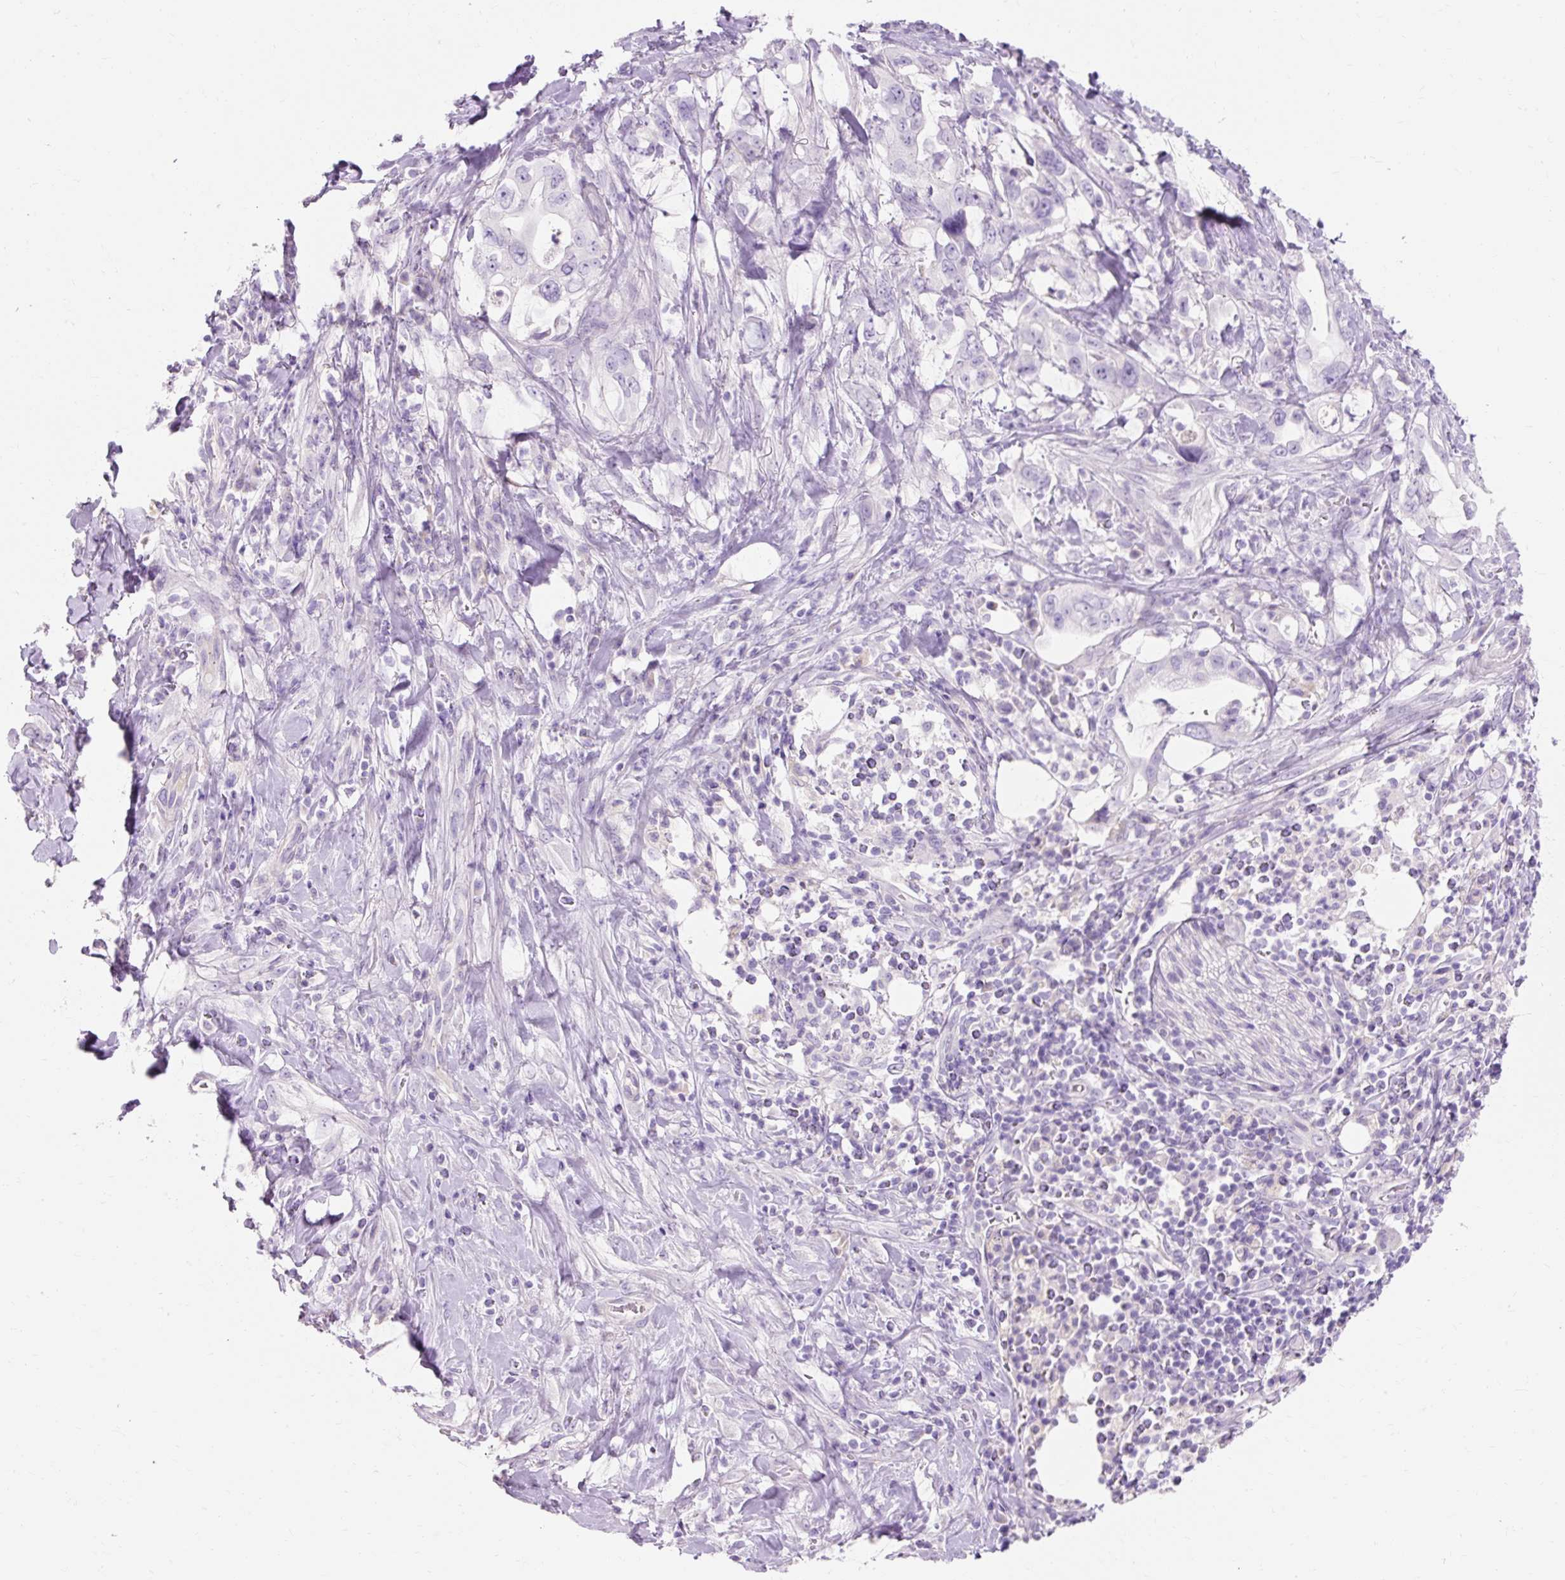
{"staining": {"intensity": "negative", "quantity": "none", "location": "none"}, "tissue": "pancreatic cancer", "cell_type": "Tumor cells", "image_type": "cancer", "snomed": [{"axis": "morphology", "description": "Adenocarcinoma, NOS"}, {"axis": "topography", "description": "Pancreas"}], "caption": "Adenocarcinoma (pancreatic) was stained to show a protein in brown. There is no significant staining in tumor cells.", "gene": "TMEM213", "patient": {"sex": "female", "age": 61}}